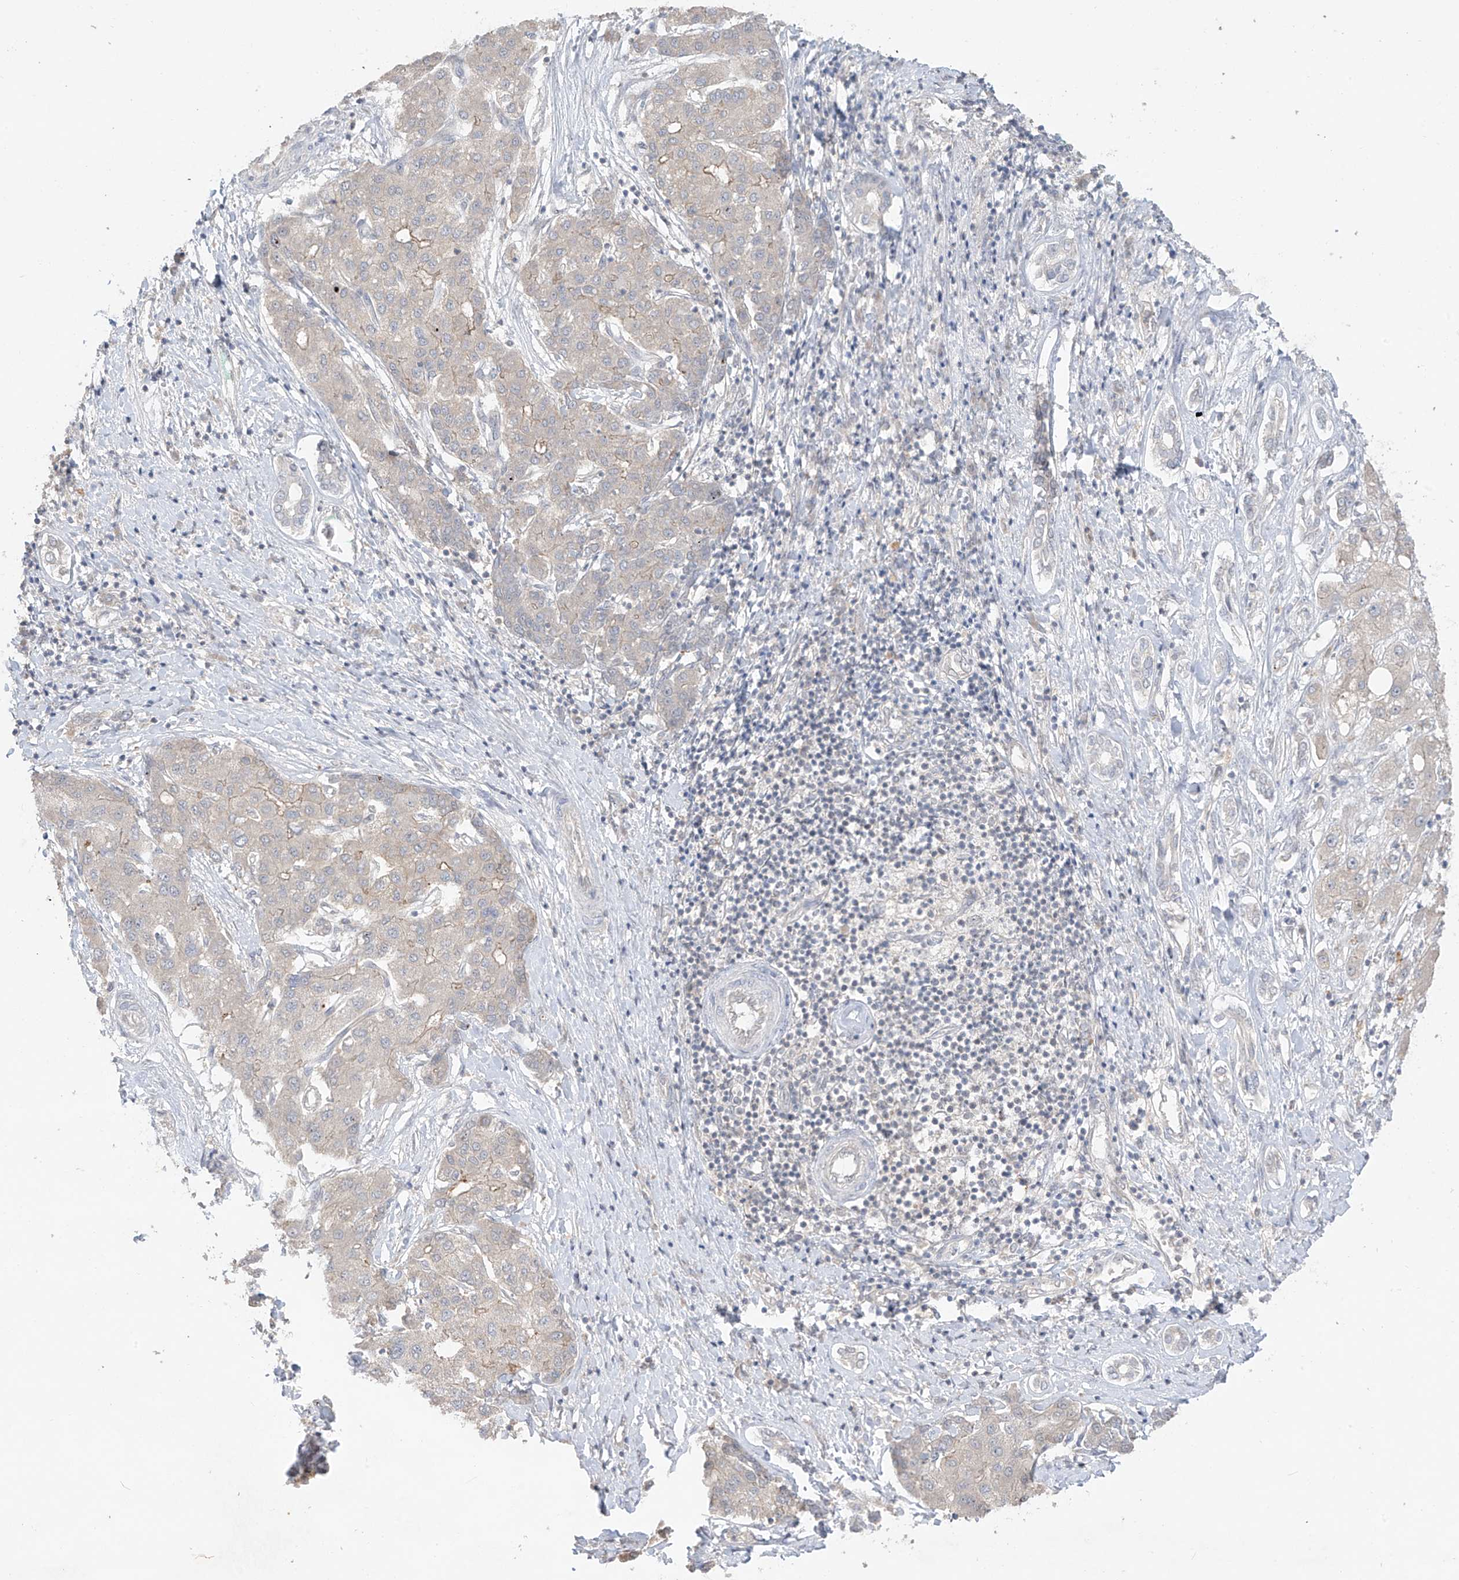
{"staining": {"intensity": "moderate", "quantity": "<25%", "location": "cytoplasmic/membranous"}, "tissue": "liver cancer", "cell_type": "Tumor cells", "image_type": "cancer", "snomed": [{"axis": "morphology", "description": "Carcinoma, Hepatocellular, NOS"}, {"axis": "topography", "description": "Liver"}], "caption": "High-magnification brightfield microscopy of liver hepatocellular carcinoma stained with DAB (3,3'-diaminobenzidine) (brown) and counterstained with hematoxylin (blue). tumor cells exhibit moderate cytoplasmic/membranous positivity is identified in about<25% of cells.", "gene": "ANGEL2", "patient": {"sex": "male", "age": 65}}